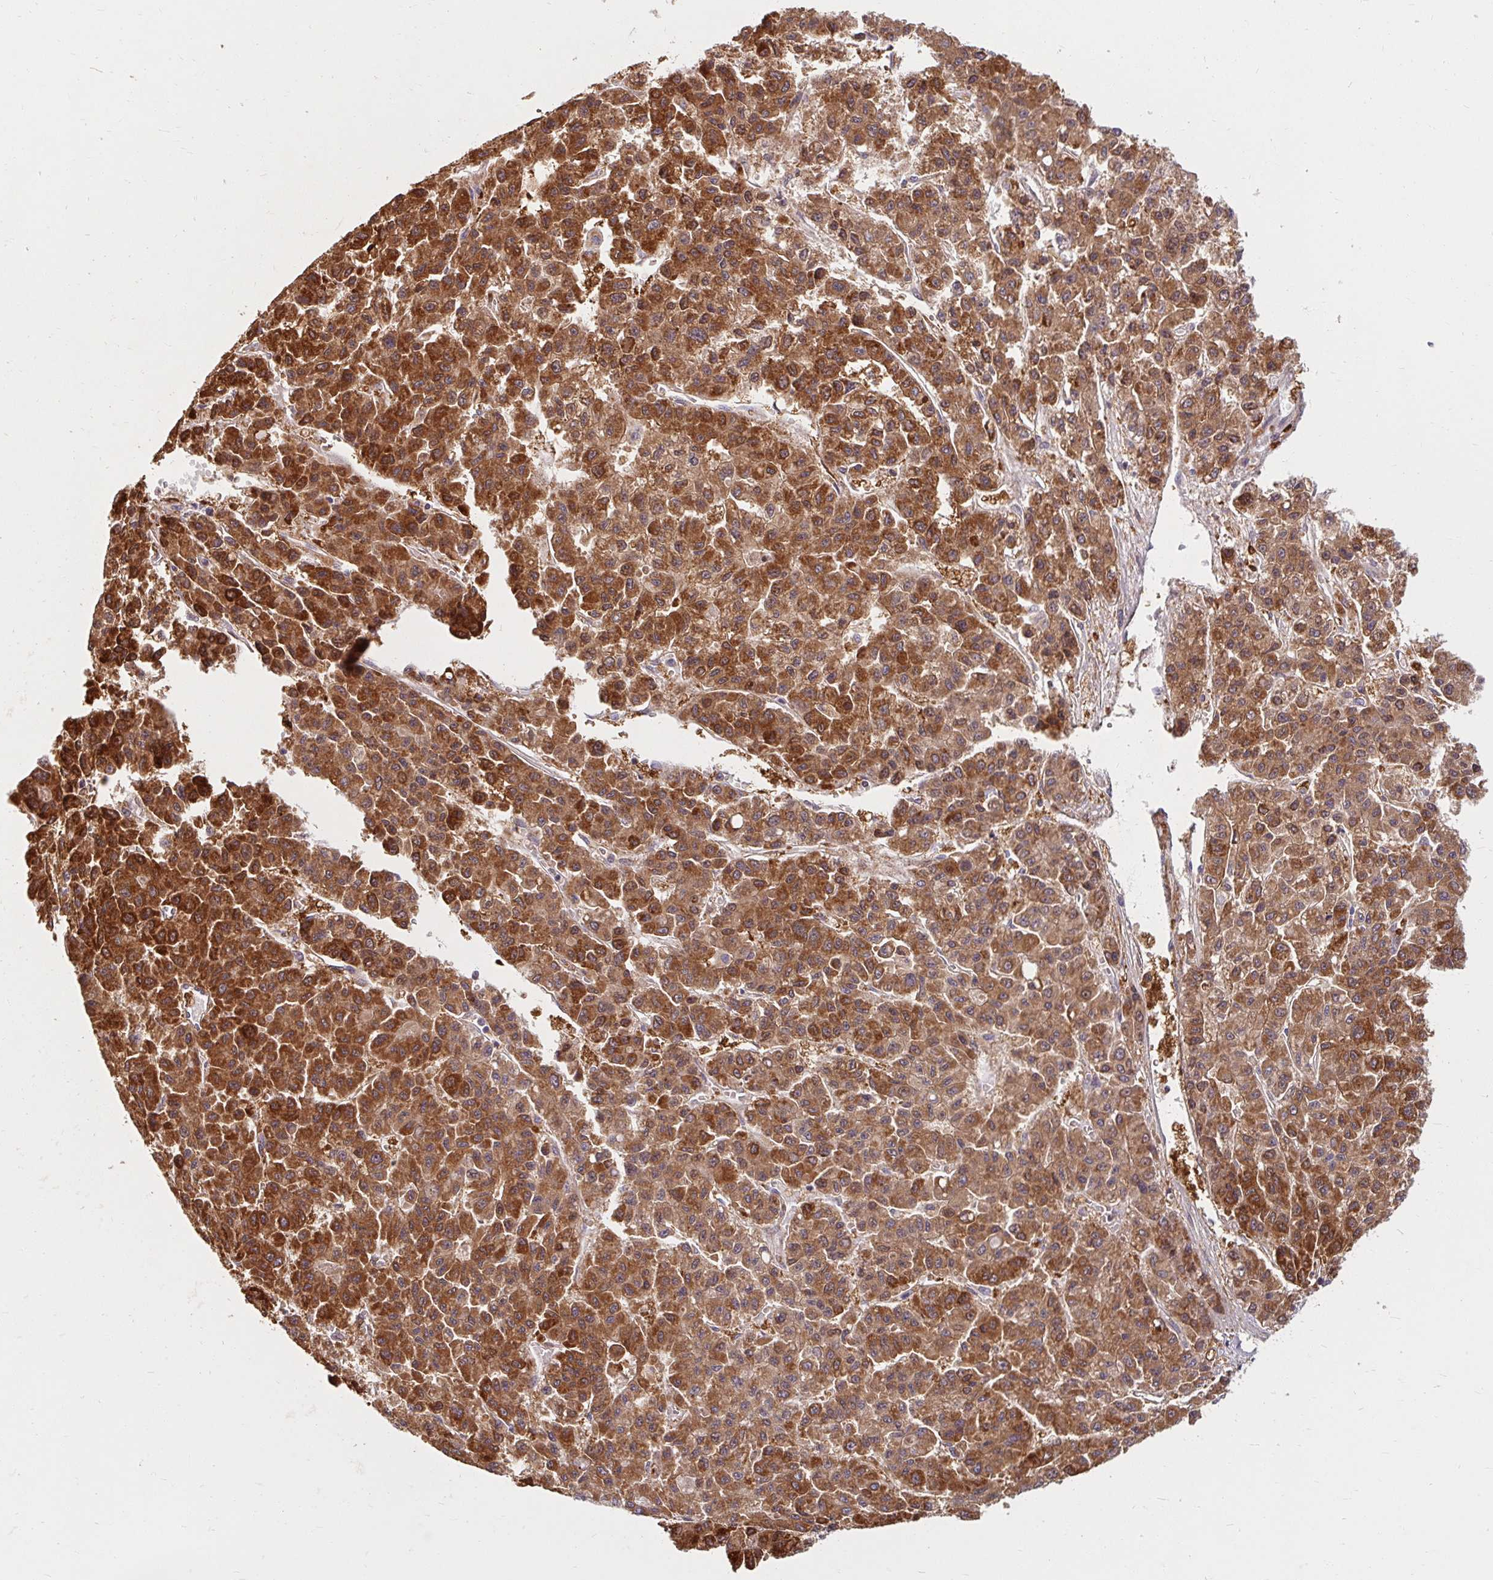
{"staining": {"intensity": "strong", "quantity": ">75%", "location": "cytoplasmic/membranous"}, "tissue": "liver cancer", "cell_type": "Tumor cells", "image_type": "cancer", "snomed": [{"axis": "morphology", "description": "Carcinoma, Hepatocellular, NOS"}, {"axis": "topography", "description": "Liver"}], "caption": "The photomicrograph displays staining of liver hepatocellular carcinoma, revealing strong cytoplasmic/membranous protein staining (brown color) within tumor cells.", "gene": "BTF3", "patient": {"sex": "male", "age": 70}}